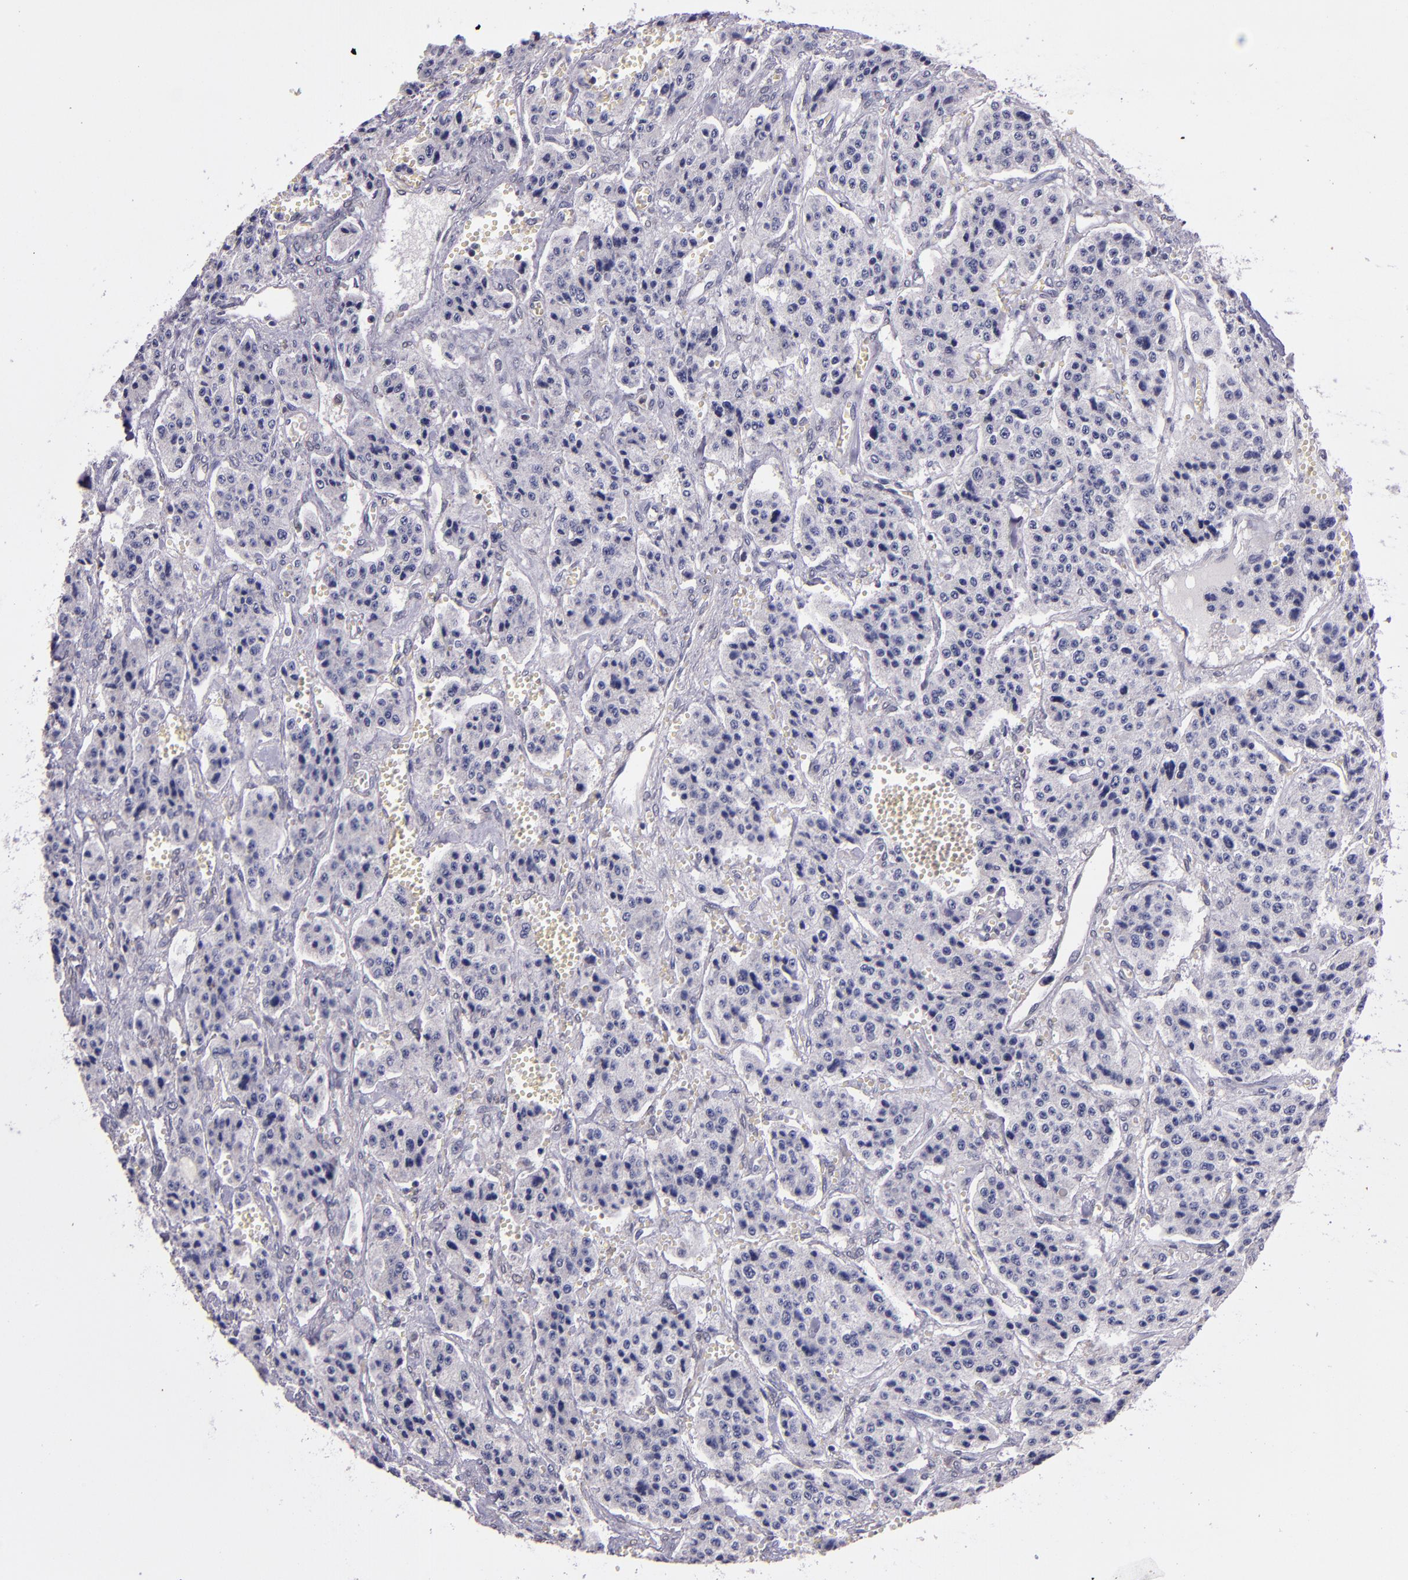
{"staining": {"intensity": "negative", "quantity": "none", "location": "none"}, "tissue": "carcinoid", "cell_type": "Tumor cells", "image_type": "cancer", "snomed": [{"axis": "morphology", "description": "Carcinoid, malignant, NOS"}, {"axis": "topography", "description": "Small intestine"}], "caption": "Protein analysis of malignant carcinoid displays no significant expression in tumor cells.", "gene": "STAT6", "patient": {"sex": "male", "age": 52}}